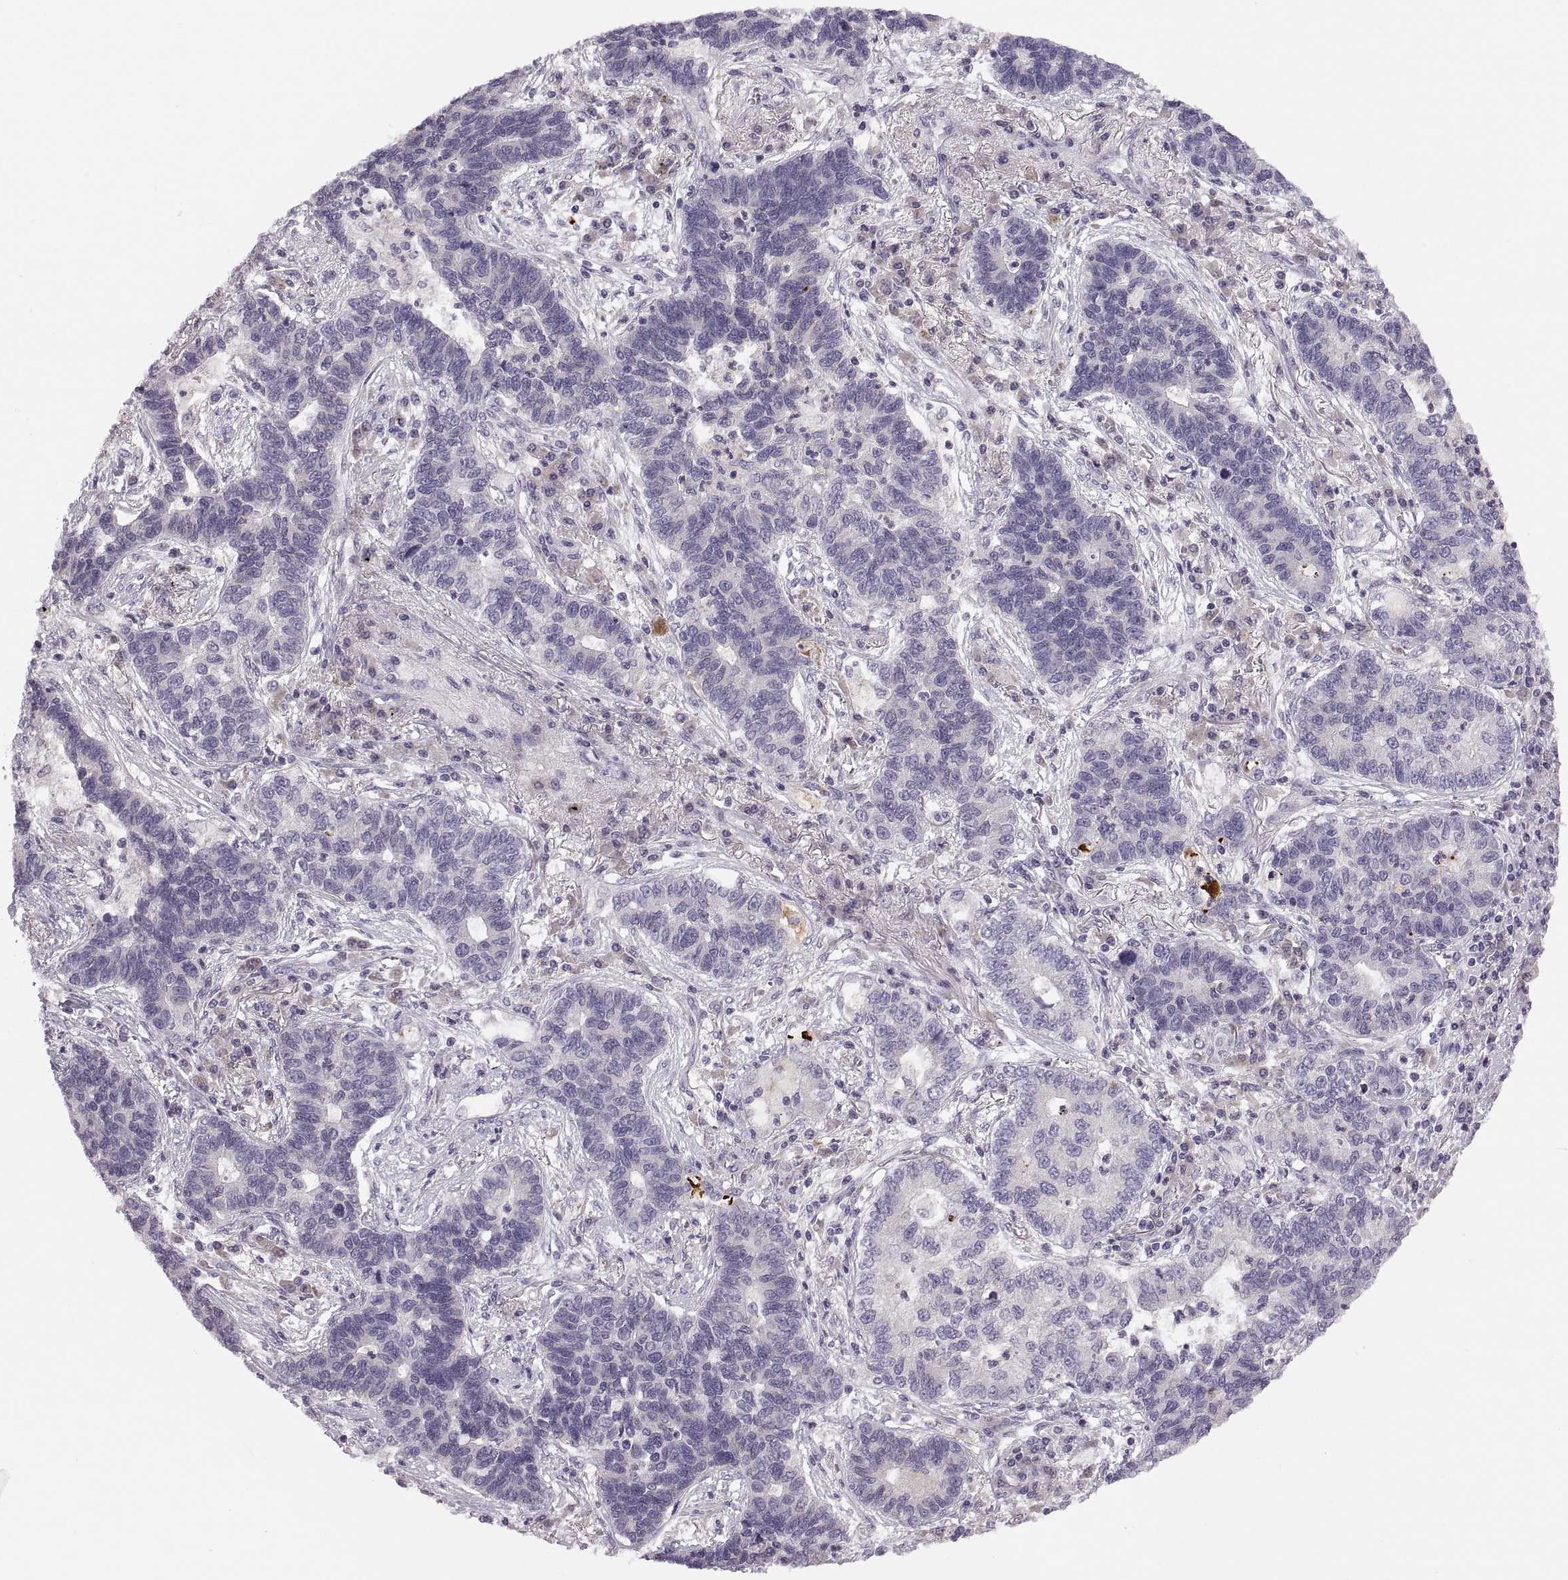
{"staining": {"intensity": "negative", "quantity": "none", "location": "none"}, "tissue": "lung cancer", "cell_type": "Tumor cells", "image_type": "cancer", "snomed": [{"axis": "morphology", "description": "Adenocarcinoma, NOS"}, {"axis": "topography", "description": "Lung"}], "caption": "Protein analysis of adenocarcinoma (lung) exhibits no significant positivity in tumor cells. The staining is performed using DAB (3,3'-diaminobenzidine) brown chromogen with nuclei counter-stained in using hematoxylin.", "gene": "ADH6", "patient": {"sex": "female", "age": 57}}